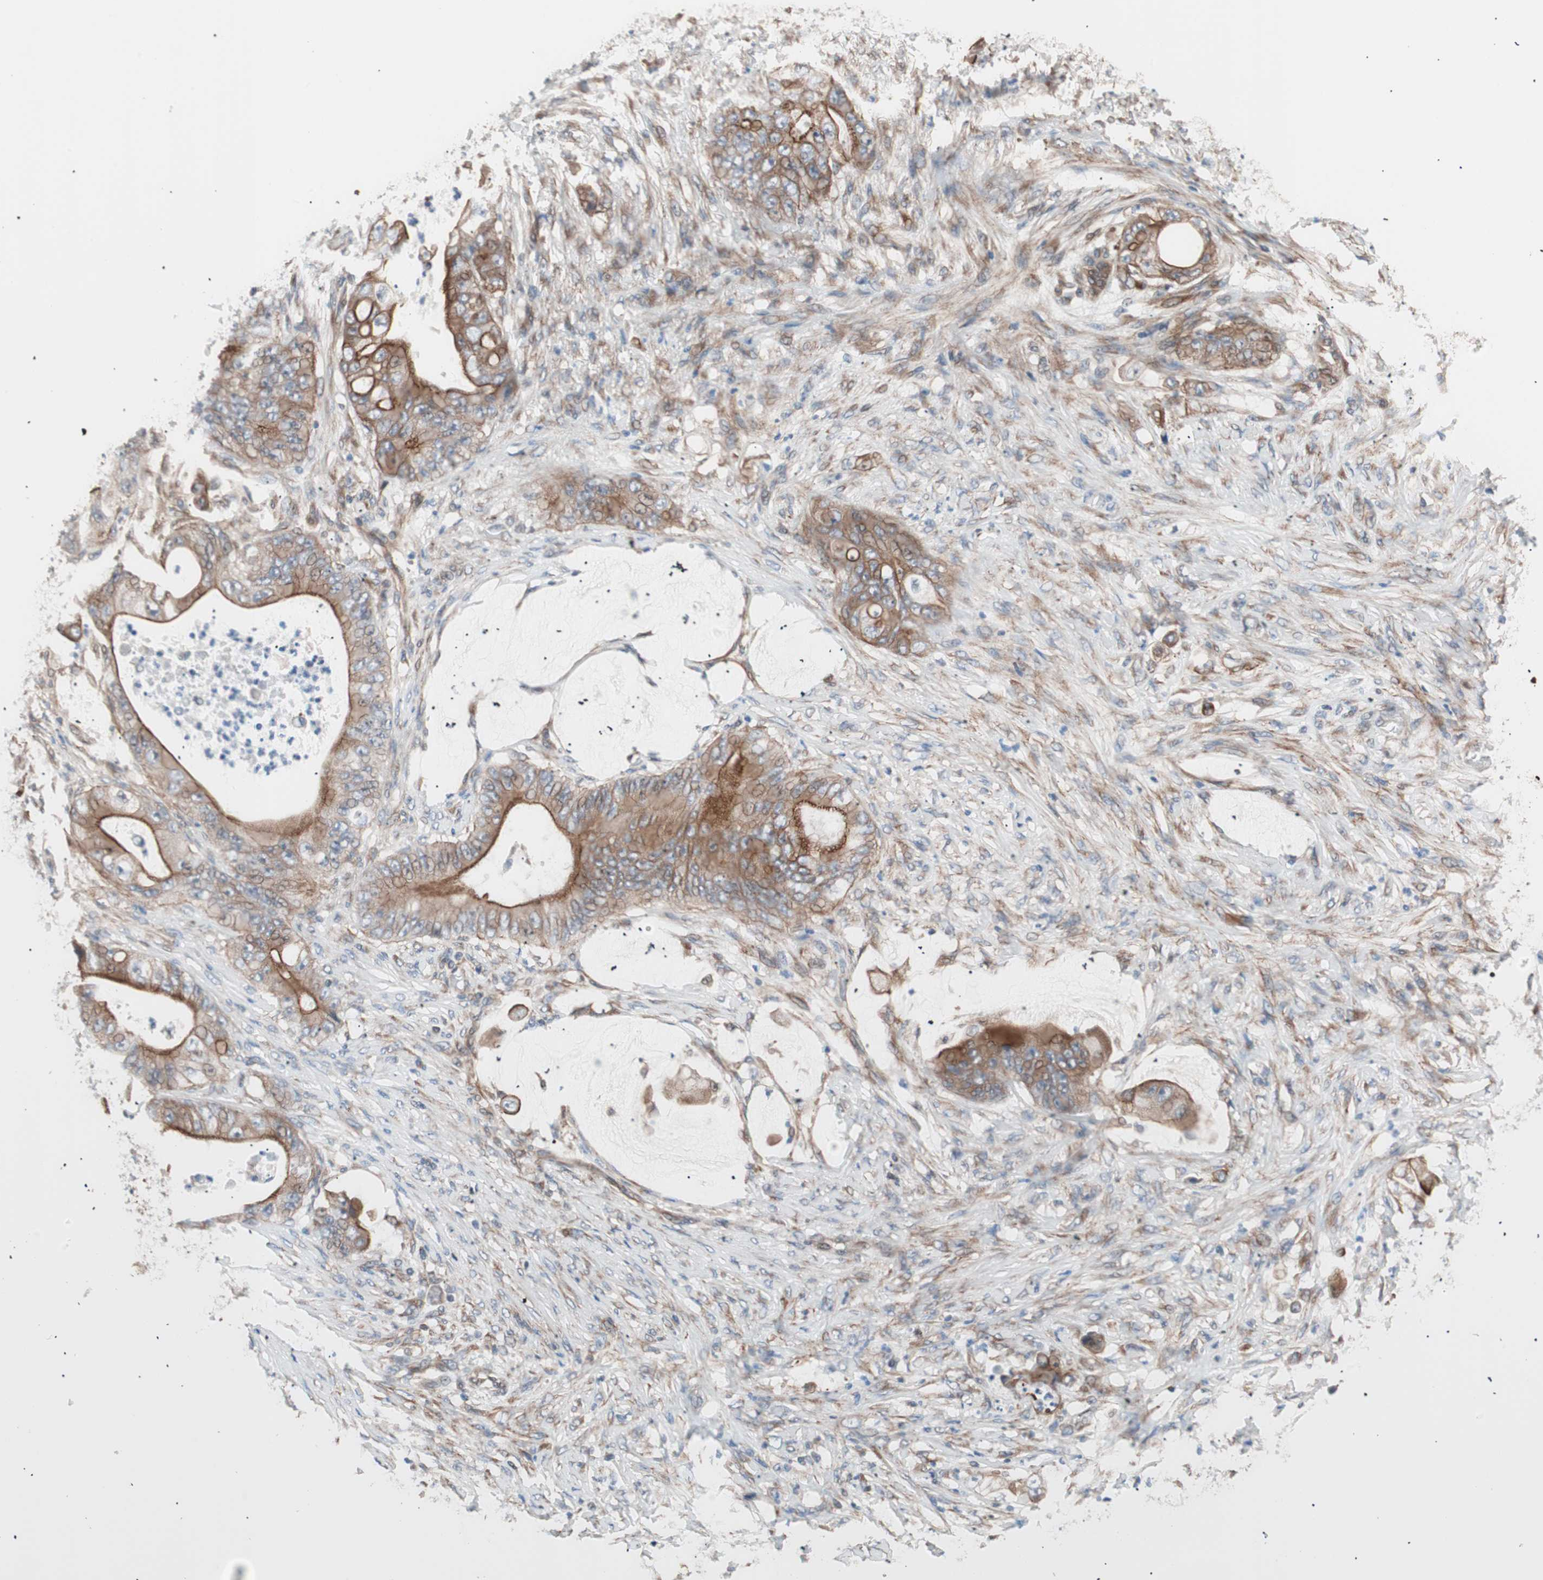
{"staining": {"intensity": "moderate", "quantity": ">75%", "location": "cytoplasmic/membranous"}, "tissue": "stomach cancer", "cell_type": "Tumor cells", "image_type": "cancer", "snomed": [{"axis": "morphology", "description": "Adenocarcinoma, NOS"}, {"axis": "topography", "description": "Stomach"}], "caption": "Brown immunohistochemical staining in human stomach cancer displays moderate cytoplasmic/membranous expression in approximately >75% of tumor cells.", "gene": "SMG1", "patient": {"sex": "female", "age": 73}}